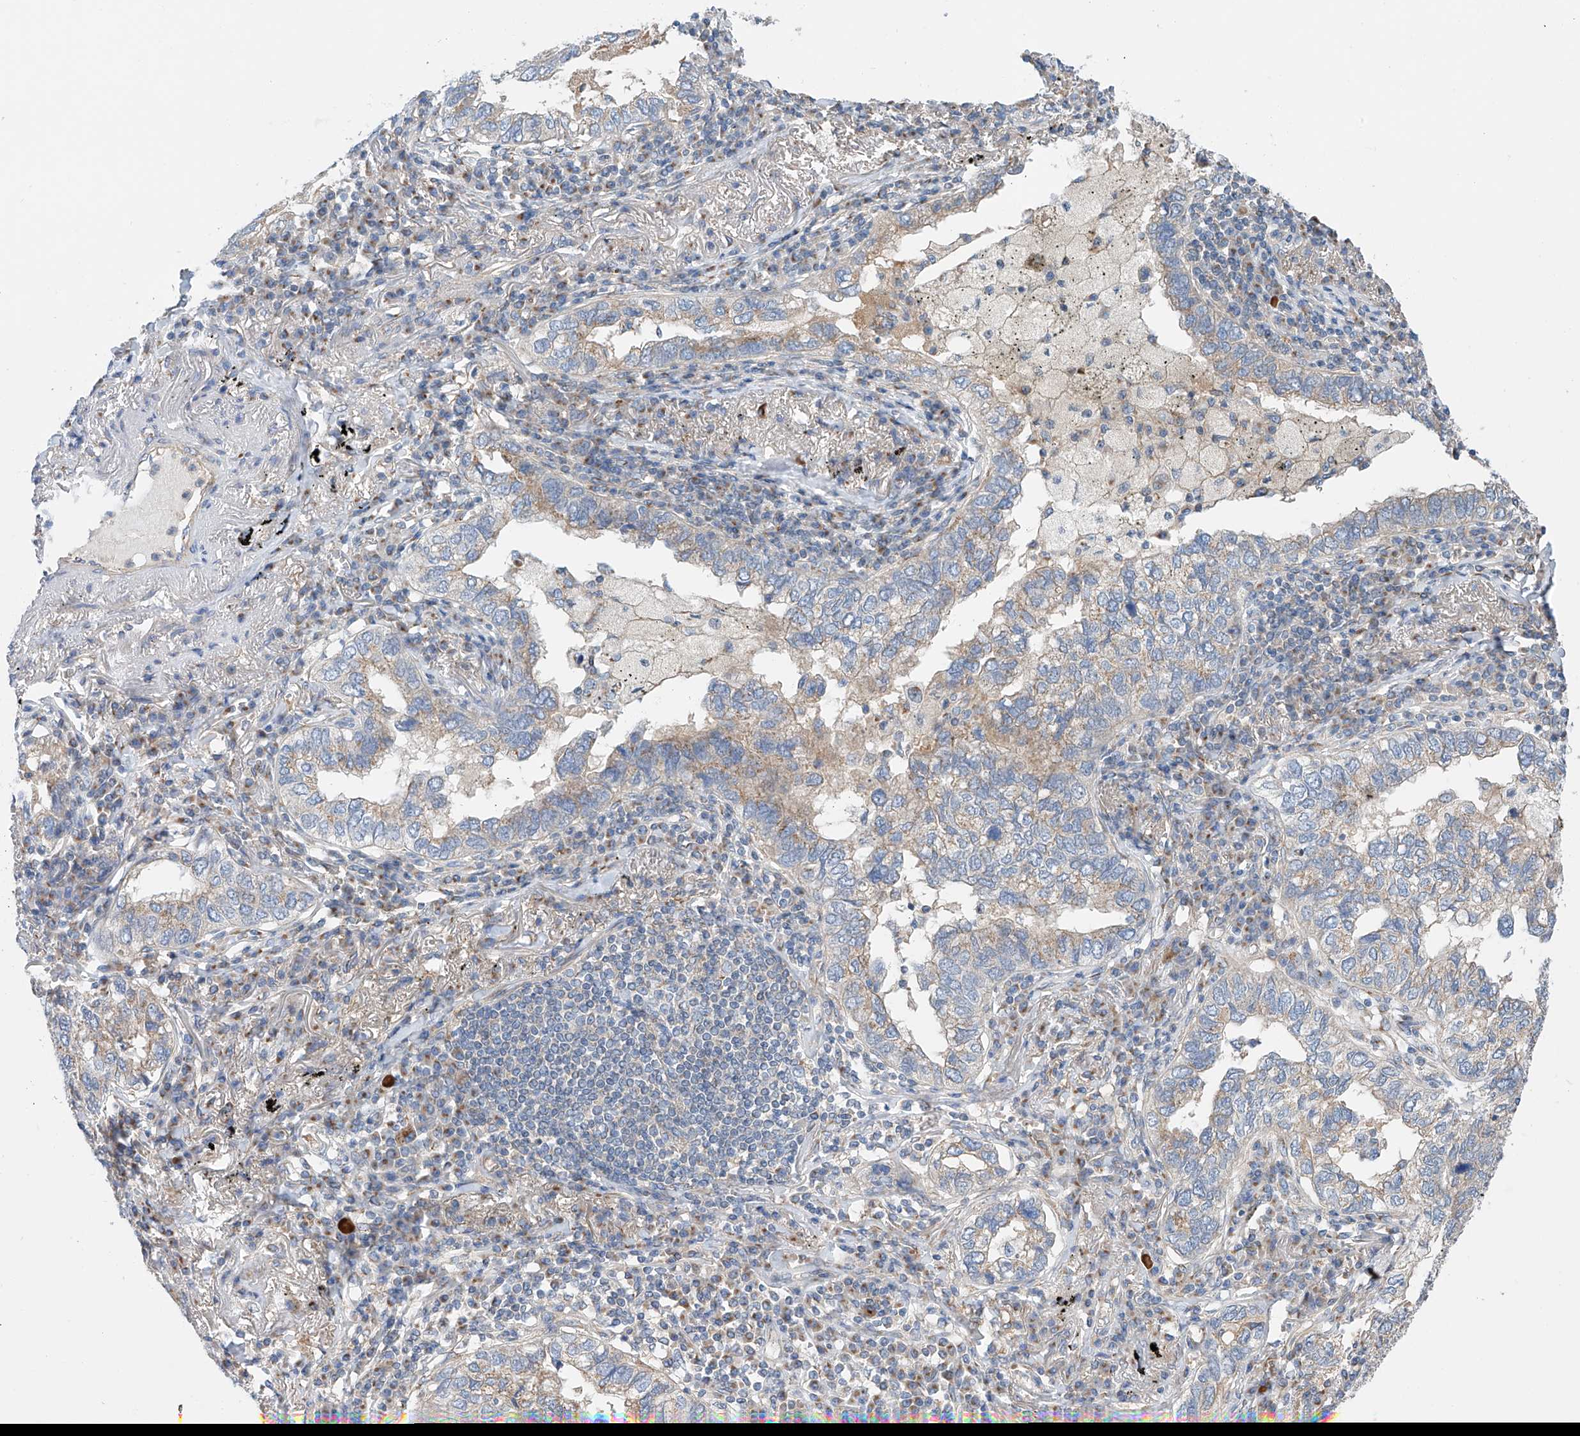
{"staining": {"intensity": "weak", "quantity": "25%-75%", "location": "cytoplasmic/membranous"}, "tissue": "lung cancer", "cell_type": "Tumor cells", "image_type": "cancer", "snomed": [{"axis": "morphology", "description": "Adenocarcinoma, NOS"}, {"axis": "topography", "description": "Lung"}], "caption": "Immunohistochemistry (IHC) of lung cancer displays low levels of weak cytoplasmic/membranous staining in approximately 25%-75% of tumor cells. (brown staining indicates protein expression, while blue staining denotes nuclei).", "gene": "SLC22A7", "patient": {"sex": "male", "age": 65}}